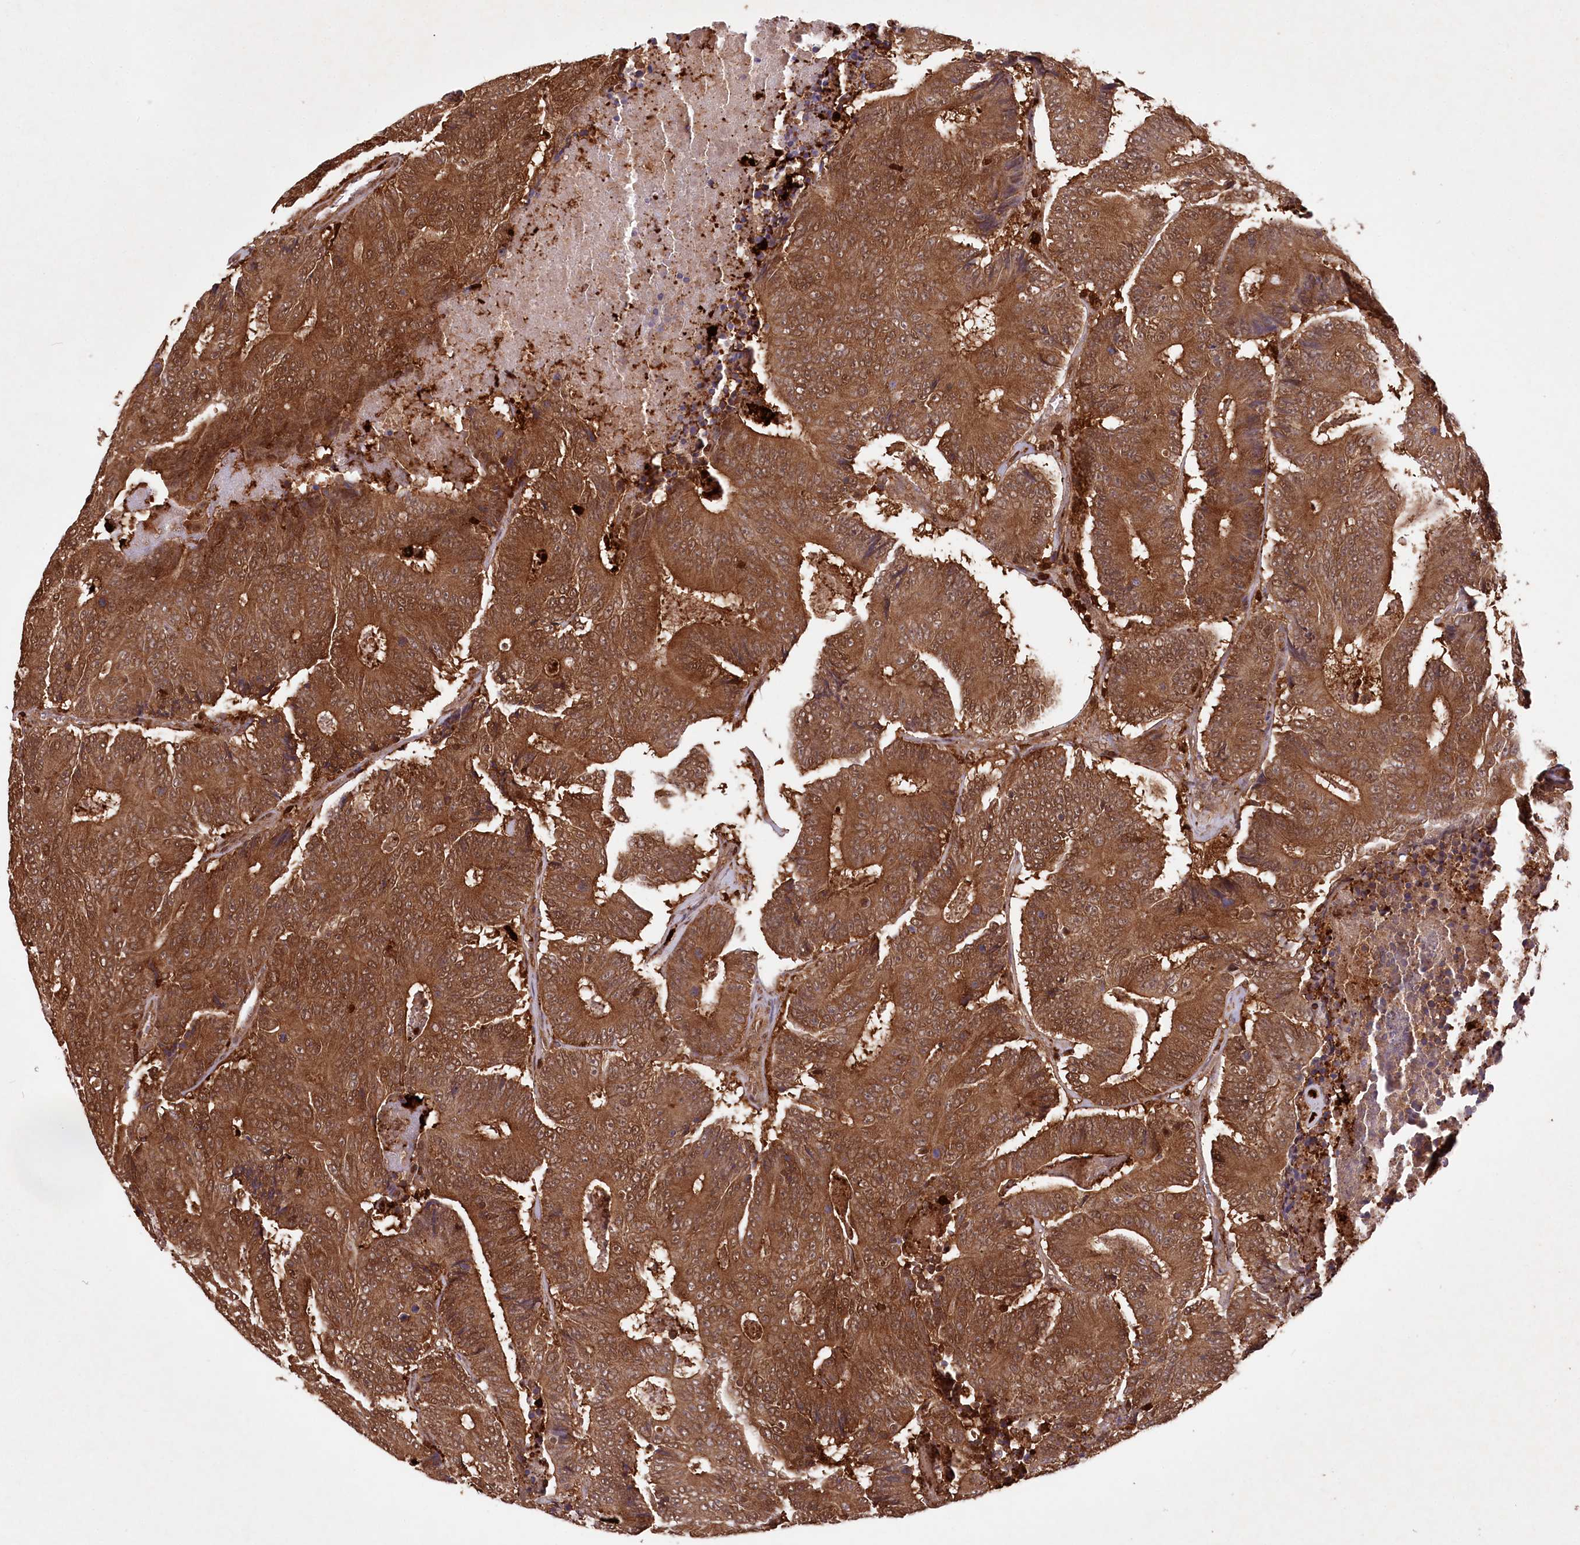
{"staining": {"intensity": "strong", "quantity": ">75%", "location": "cytoplasmic/membranous,nuclear"}, "tissue": "colorectal cancer", "cell_type": "Tumor cells", "image_type": "cancer", "snomed": [{"axis": "morphology", "description": "Adenocarcinoma, NOS"}, {"axis": "topography", "description": "Colon"}], "caption": "Brown immunohistochemical staining in human colorectal cancer (adenocarcinoma) demonstrates strong cytoplasmic/membranous and nuclear staining in about >75% of tumor cells.", "gene": "LSG1", "patient": {"sex": "male", "age": 83}}